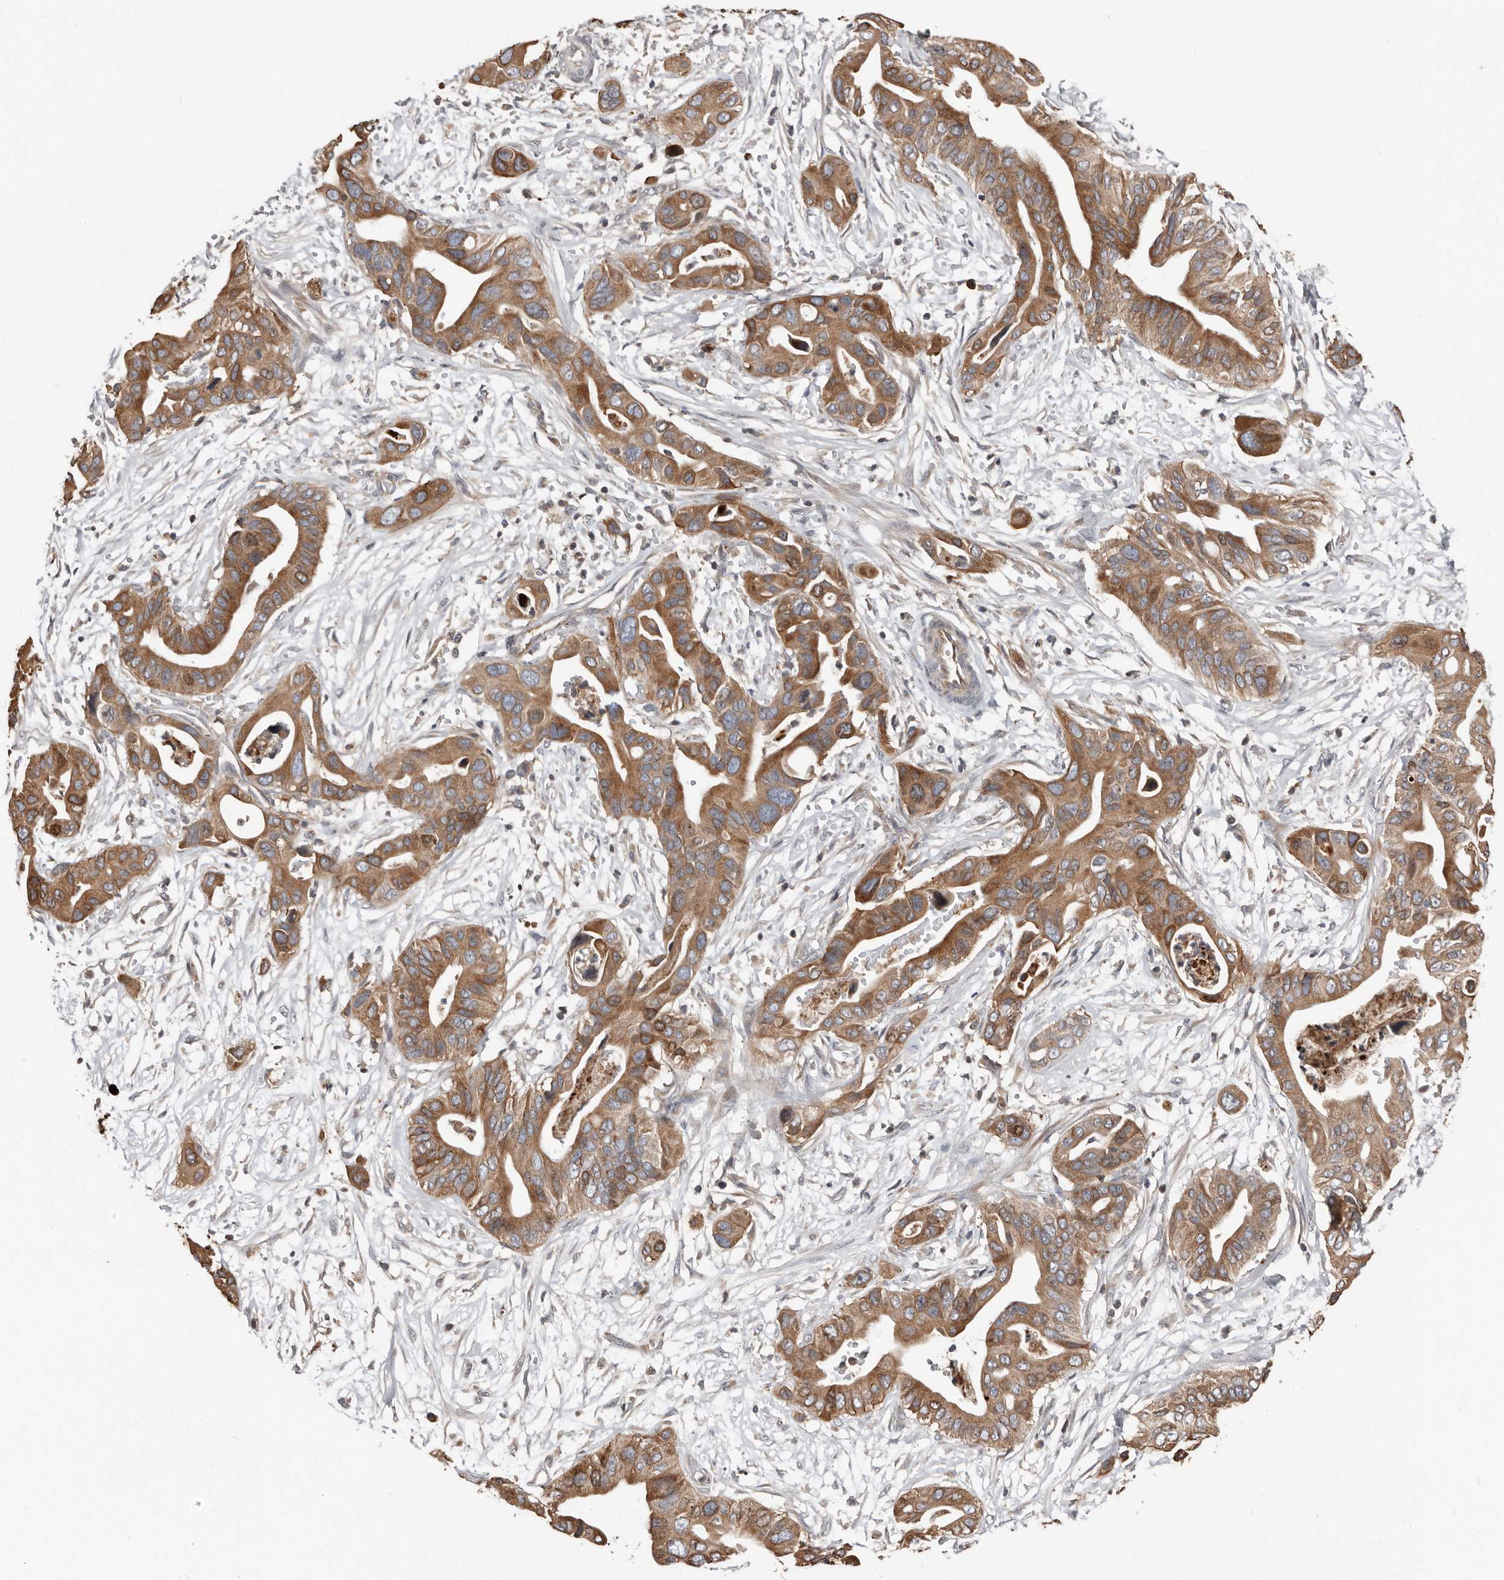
{"staining": {"intensity": "moderate", "quantity": ">75%", "location": "cytoplasmic/membranous"}, "tissue": "pancreatic cancer", "cell_type": "Tumor cells", "image_type": "cancer", "snomed": [{"axis": "morphology", "description": "Adenocarcinoma, NOS"}, {"axis": "topography", "description": "Pancreas"}], "caption": "High-magnification brightfield microscopy of adenocarcinoma (pancreatic) stained with DAB (3,3'-diaminobenzidine) (brown) and counterstained with hematoxylin (blue). tumor cells exhibit moderate cytoplasmic/membranous positivity is identified in about>75% of cells. Immunohistochemistry stains the protein in brown and the nuclei are stained blue.", "gene": "SMYD4", "patient": {"sex": "male", "age": 66}}